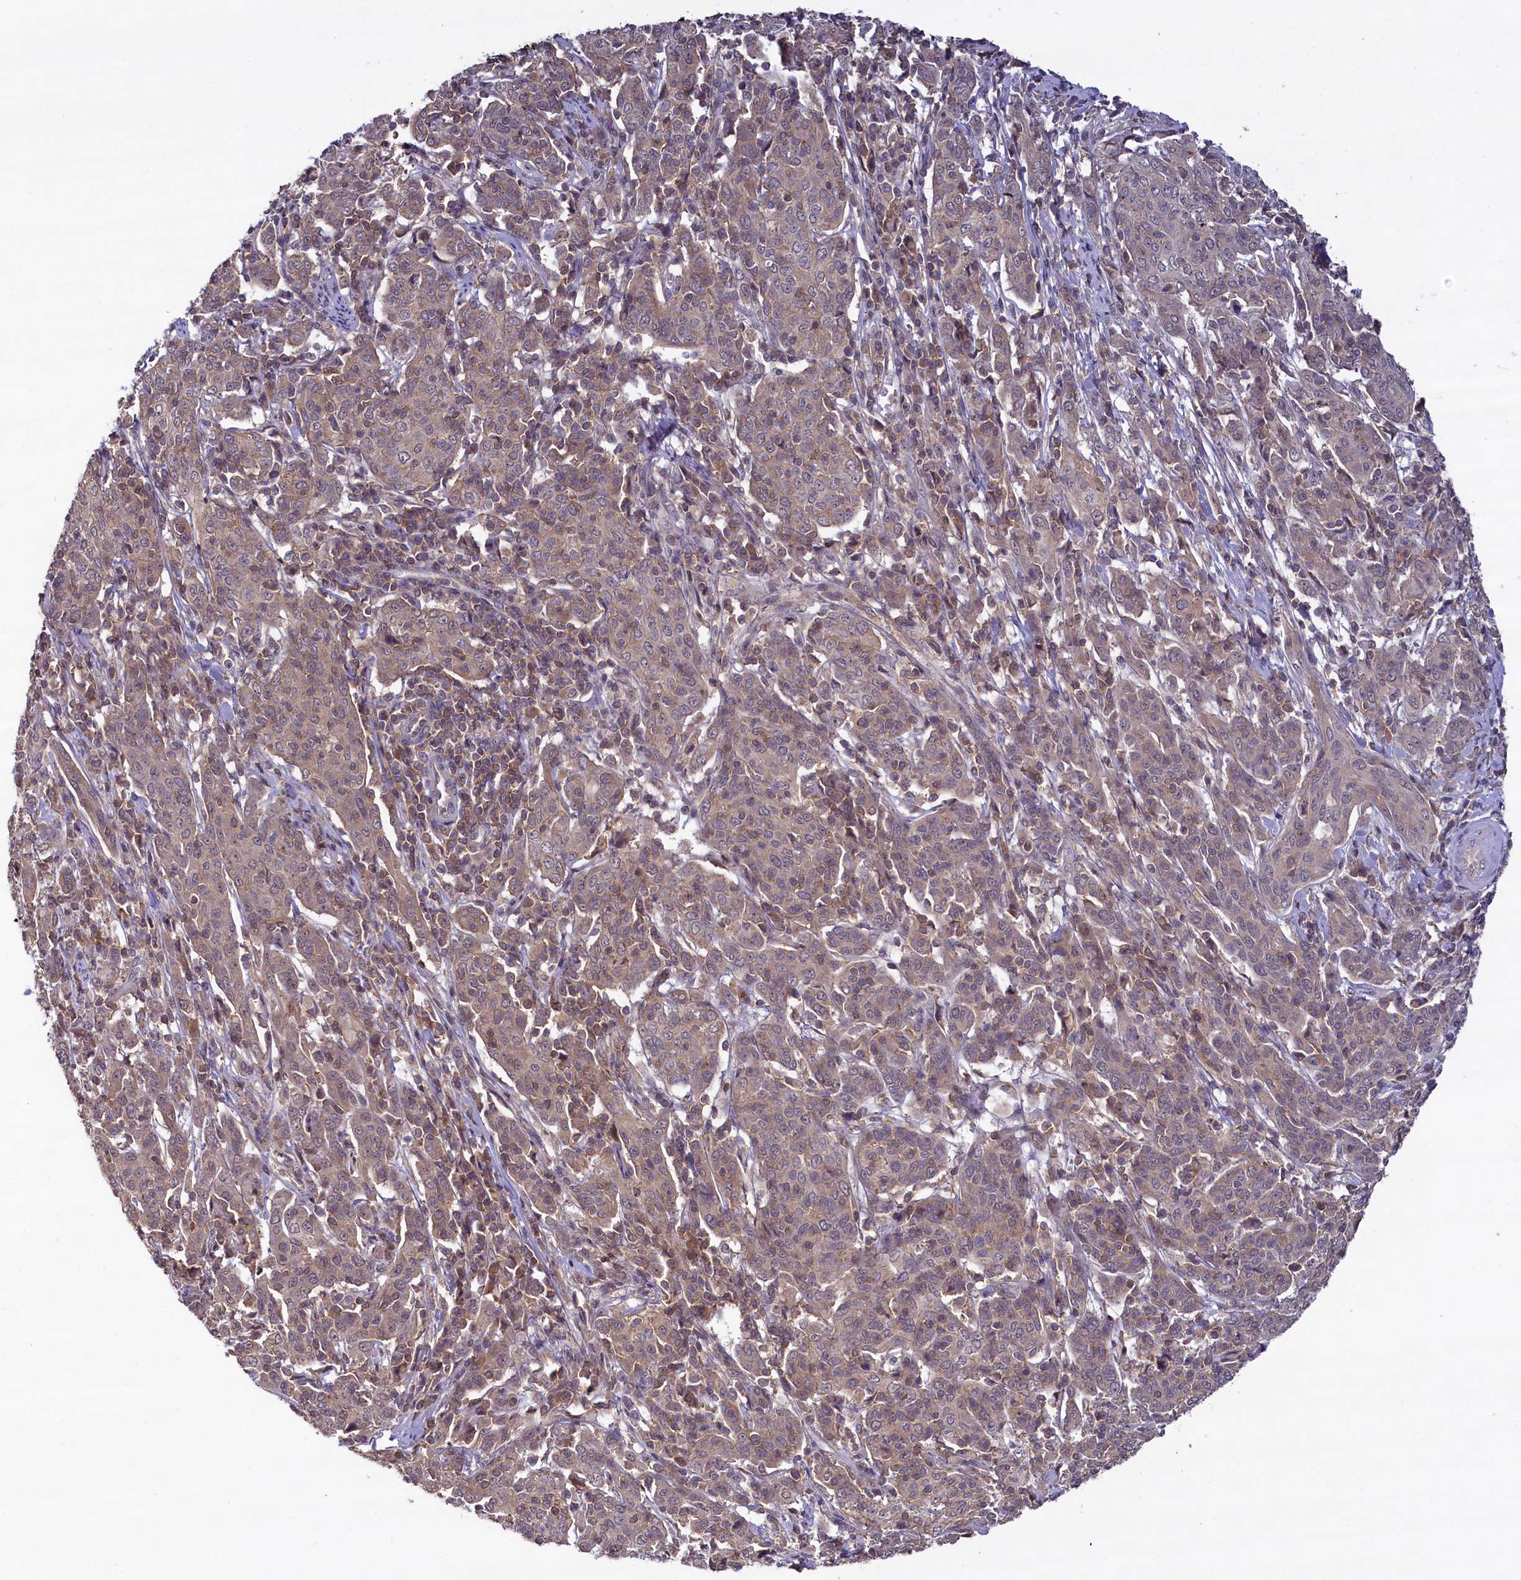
{"staining": {"intensity": "weak", "quantity": ">75%", "location": "cytoplasmic/membranous"}, "tissue": "cervical cancer", "cell_type": "Tumor cells", "image_type": "cancer", "snomed": [{"axis": "morphology", "description": "Squamous cell carcinoma, NOS"}, {"axis": "topography", "description": "Cervix"}], "caption": "Immunohistochemical staining of human cervical cancer reveals low levels of weak cytoplasmic/membranous protein staining in about >75% of tumor cells.", "gene": "TMEM39A", "patient": {"sex": "female", "age": 67}}